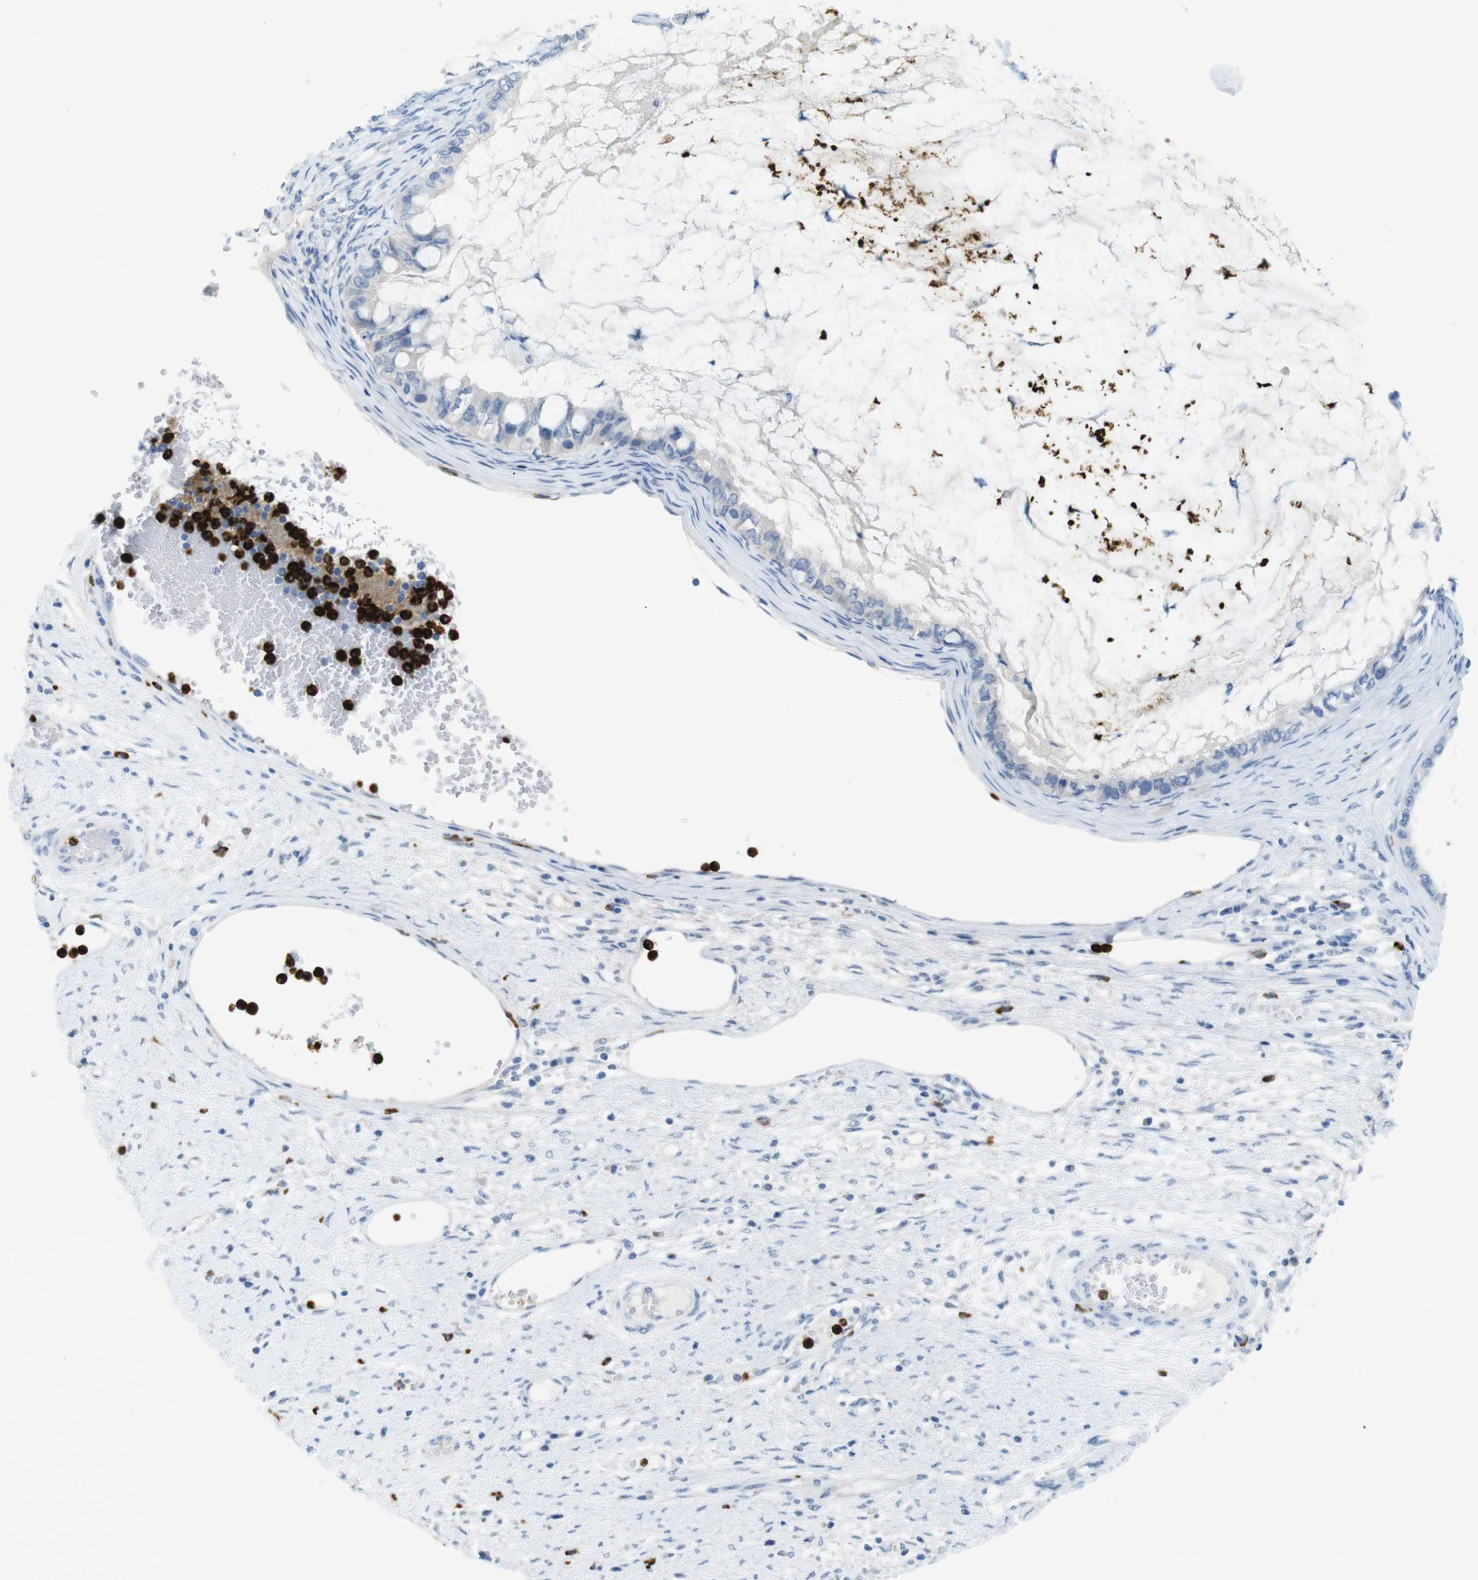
{"staining": {"intensity": "negative", "quantity": "none", "location": "none"}, "tissue": "ovarian cancer", "cell_type": "Tumor cells", "image_type": "cancer", "snomed": [{"axis": "morphology", "description": "Cystadenocarcinoma, mucinous, NOS"}, {"axis": "topography", "description": "Ovary"}], "caption": "This is an IHC histopathology image of human ovarian cancer. There is no expression in tumor cells.", "gene": "MCEMP1", "patient": {"sex": "female", "age": 80}}